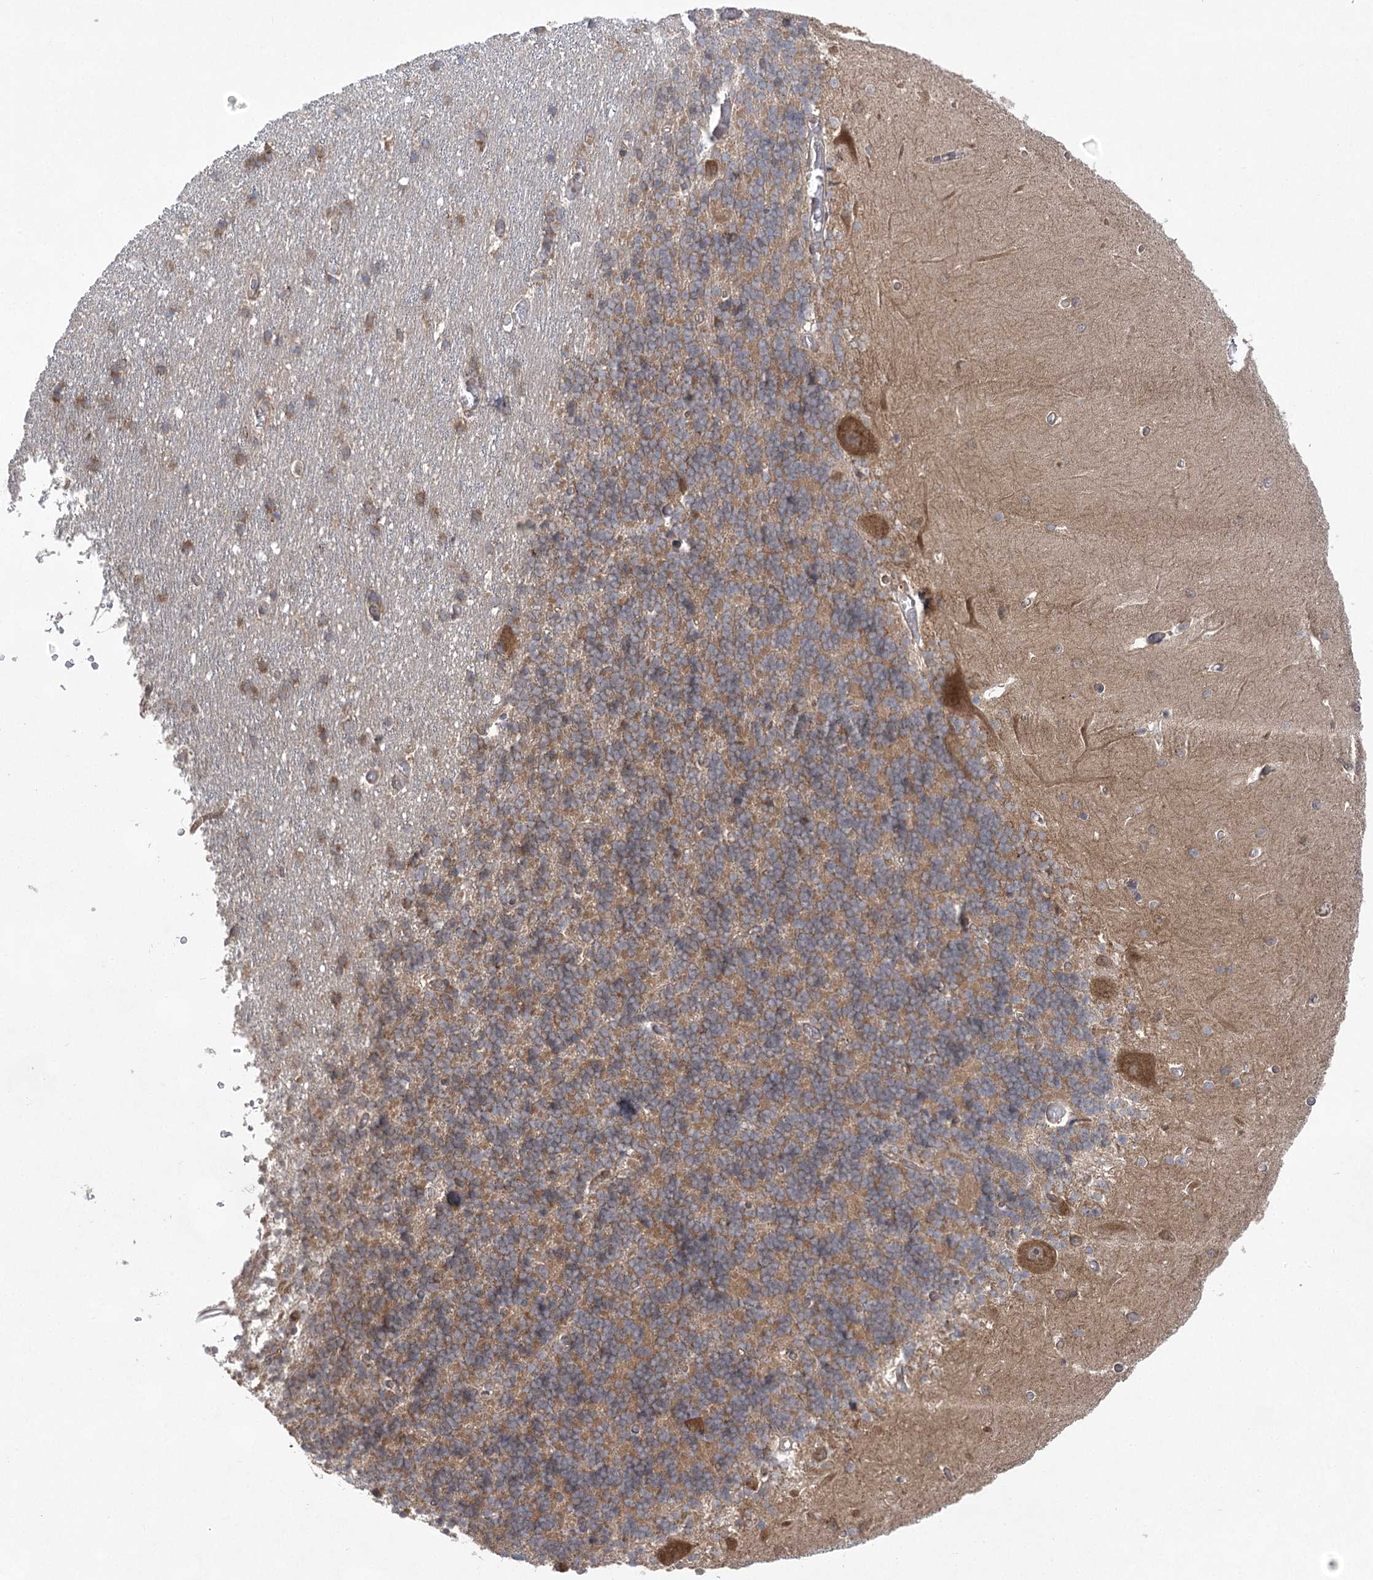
{"staining": {"intensity": "weak", "quantity": "<25%", "location": "cytoplasmic/membranous"}, "tissue": "cerebellum", "cell_type": "Cells in granular layer", "image_type": "normal", "snomed": [{"axis": "morphology", "description": "Normal tissue, NOS"}, {"axis": "topography", "description": "Cerebellum"}], "caption": "Immunohistochemistry image of benign cerebellum: human cerebellum stained with DAB exhibits no significant protein expression in cells in granular layer.", "gene": "EIF3A", "patient": {"sex": "male", "age": 37}}